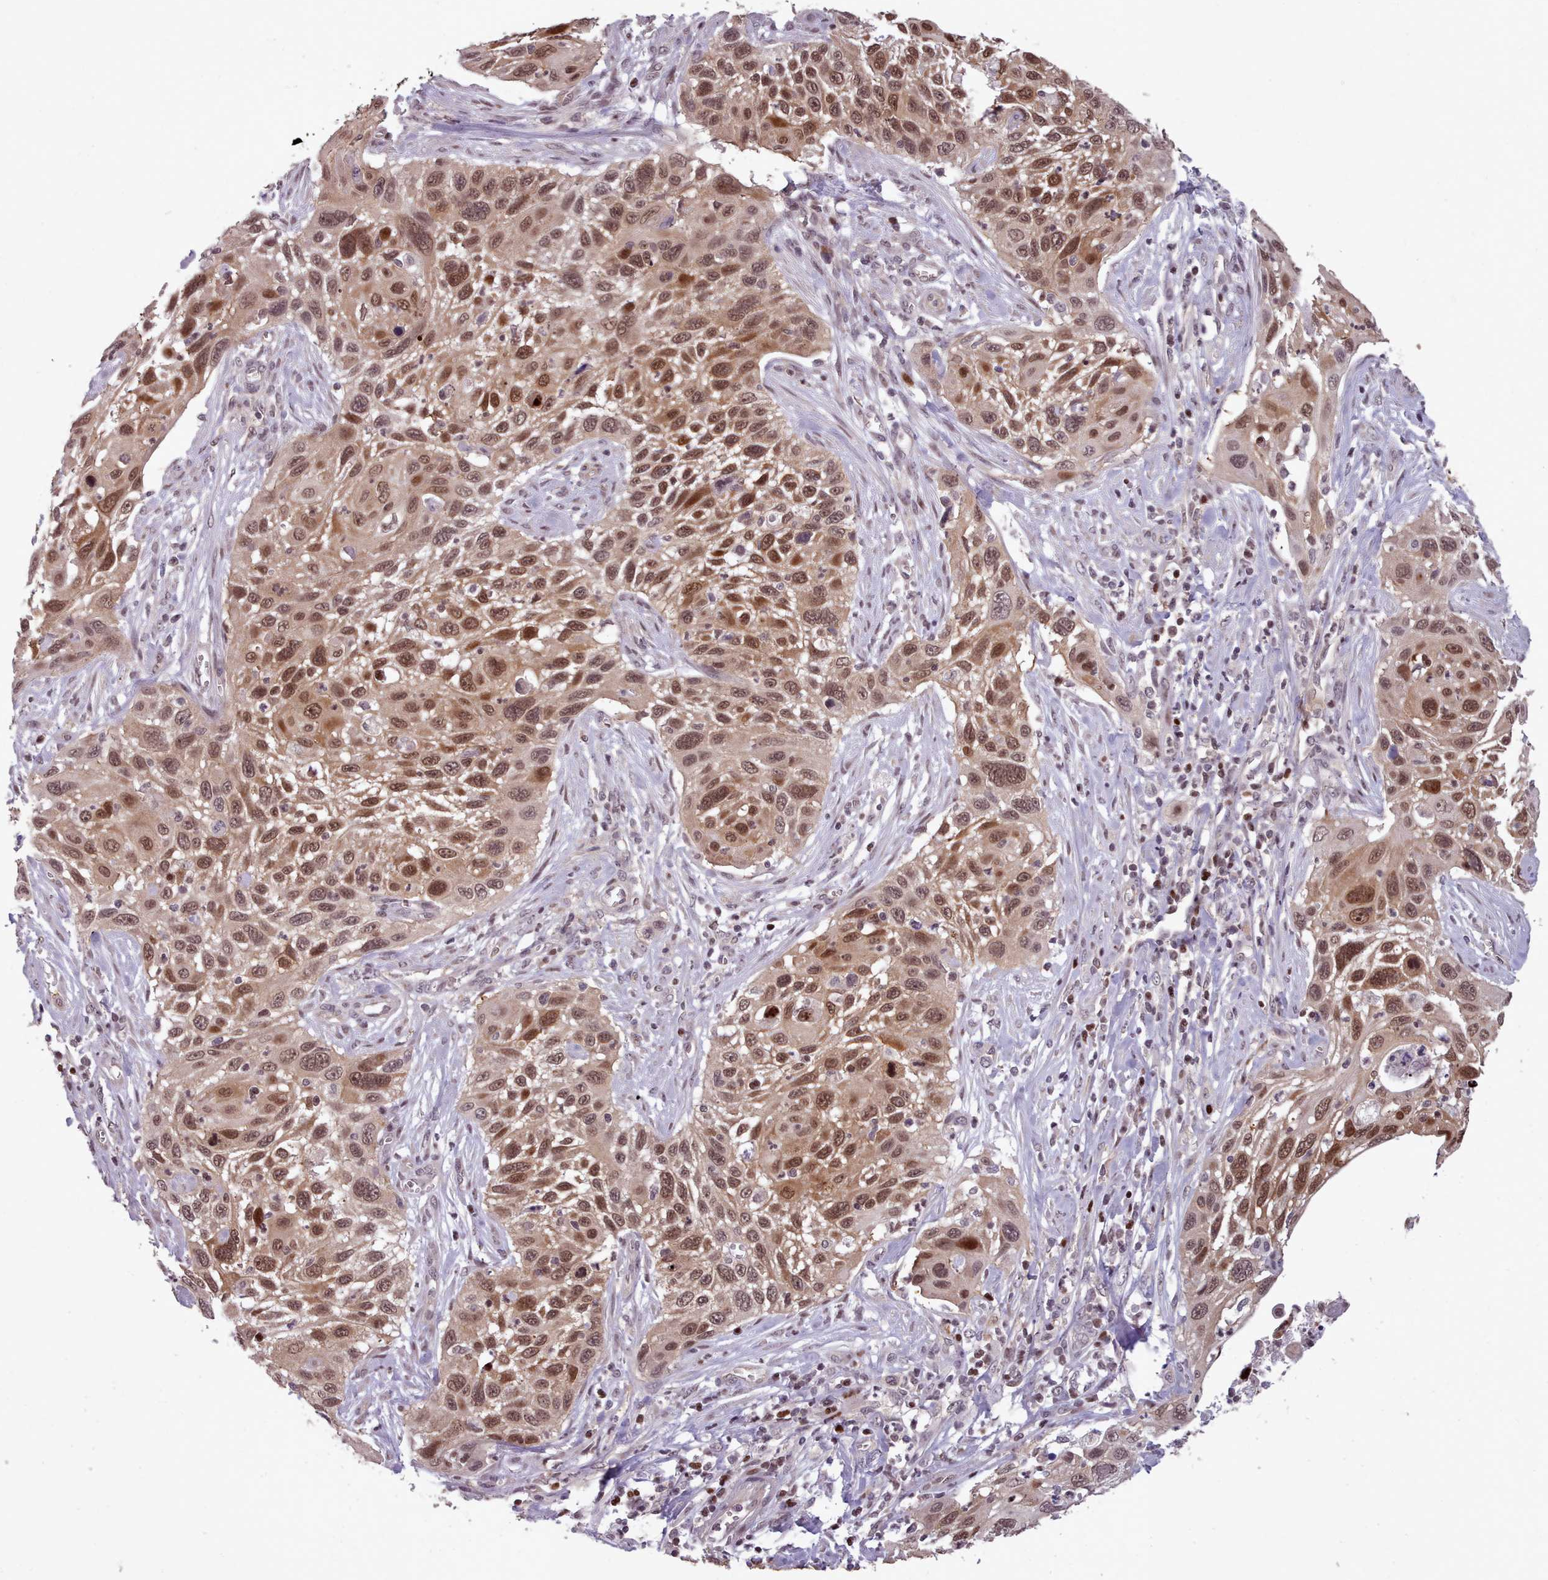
{"staining": {"intensity": "moderate", "quantity": ">75%", "location": "nuclear"}, "tissue": "cervical cancer", "cell_type": "Tumor cells", "image_type": "cancer", "snomed": [{"axis": "morphology", "description": "Squamous cell carcinoma, NOS"}, {"axis": "topography", "description": "Cervix"}], "caption": "Cervical cancer (squamous cell carcinoma) stained for a protein (brown) displays moderate nuclear positive expression in about >75% of tumor cells.", "gene": "ENSA", "patient": {"sex": "female", "age": 70}}